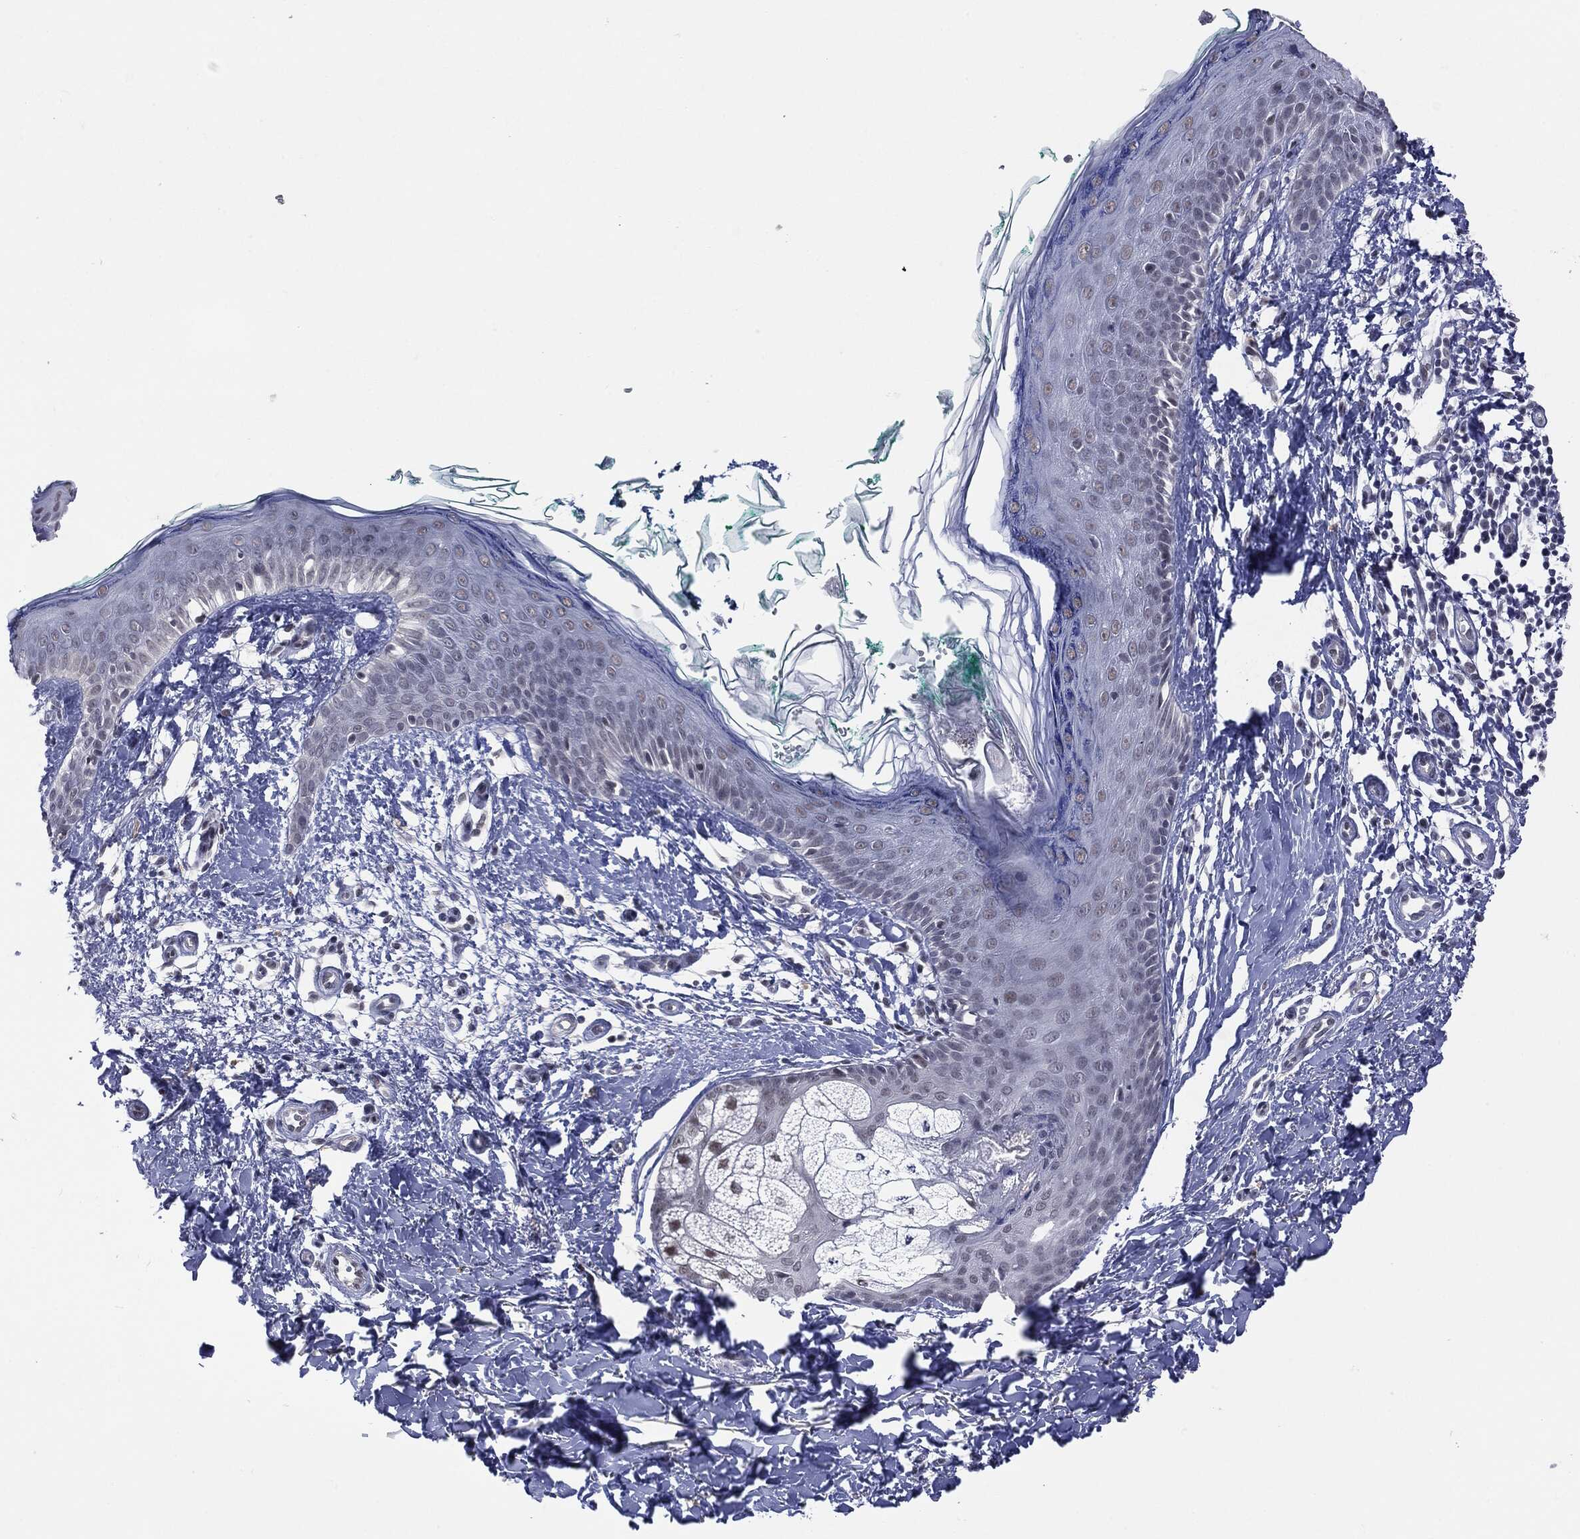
{"staining": {"intensity": "negative", "quantity": "none", "location": "none"}, "tissue": "skin", "cell_type": "Fibroblasts", "image_type": "normal", "snomed": [{"axis": "morphology", "description": "Normal tissue, NOS"}, {"axis": "morphology", "description": "Basal cell carcinoma"}, {"axis": "topography", "description": "Skin"}], "caption": "Immunohistochemistry (IHC) histopathology image of unremarkable skin: human skin stained with DAB shows no significant protein expression in fibroblasts. (DAB immunohistochemistry (IHC) with hematoxylin counter stain).", "gene": "SLC5A5", "patient": {"sex": "male", "age": 33}}